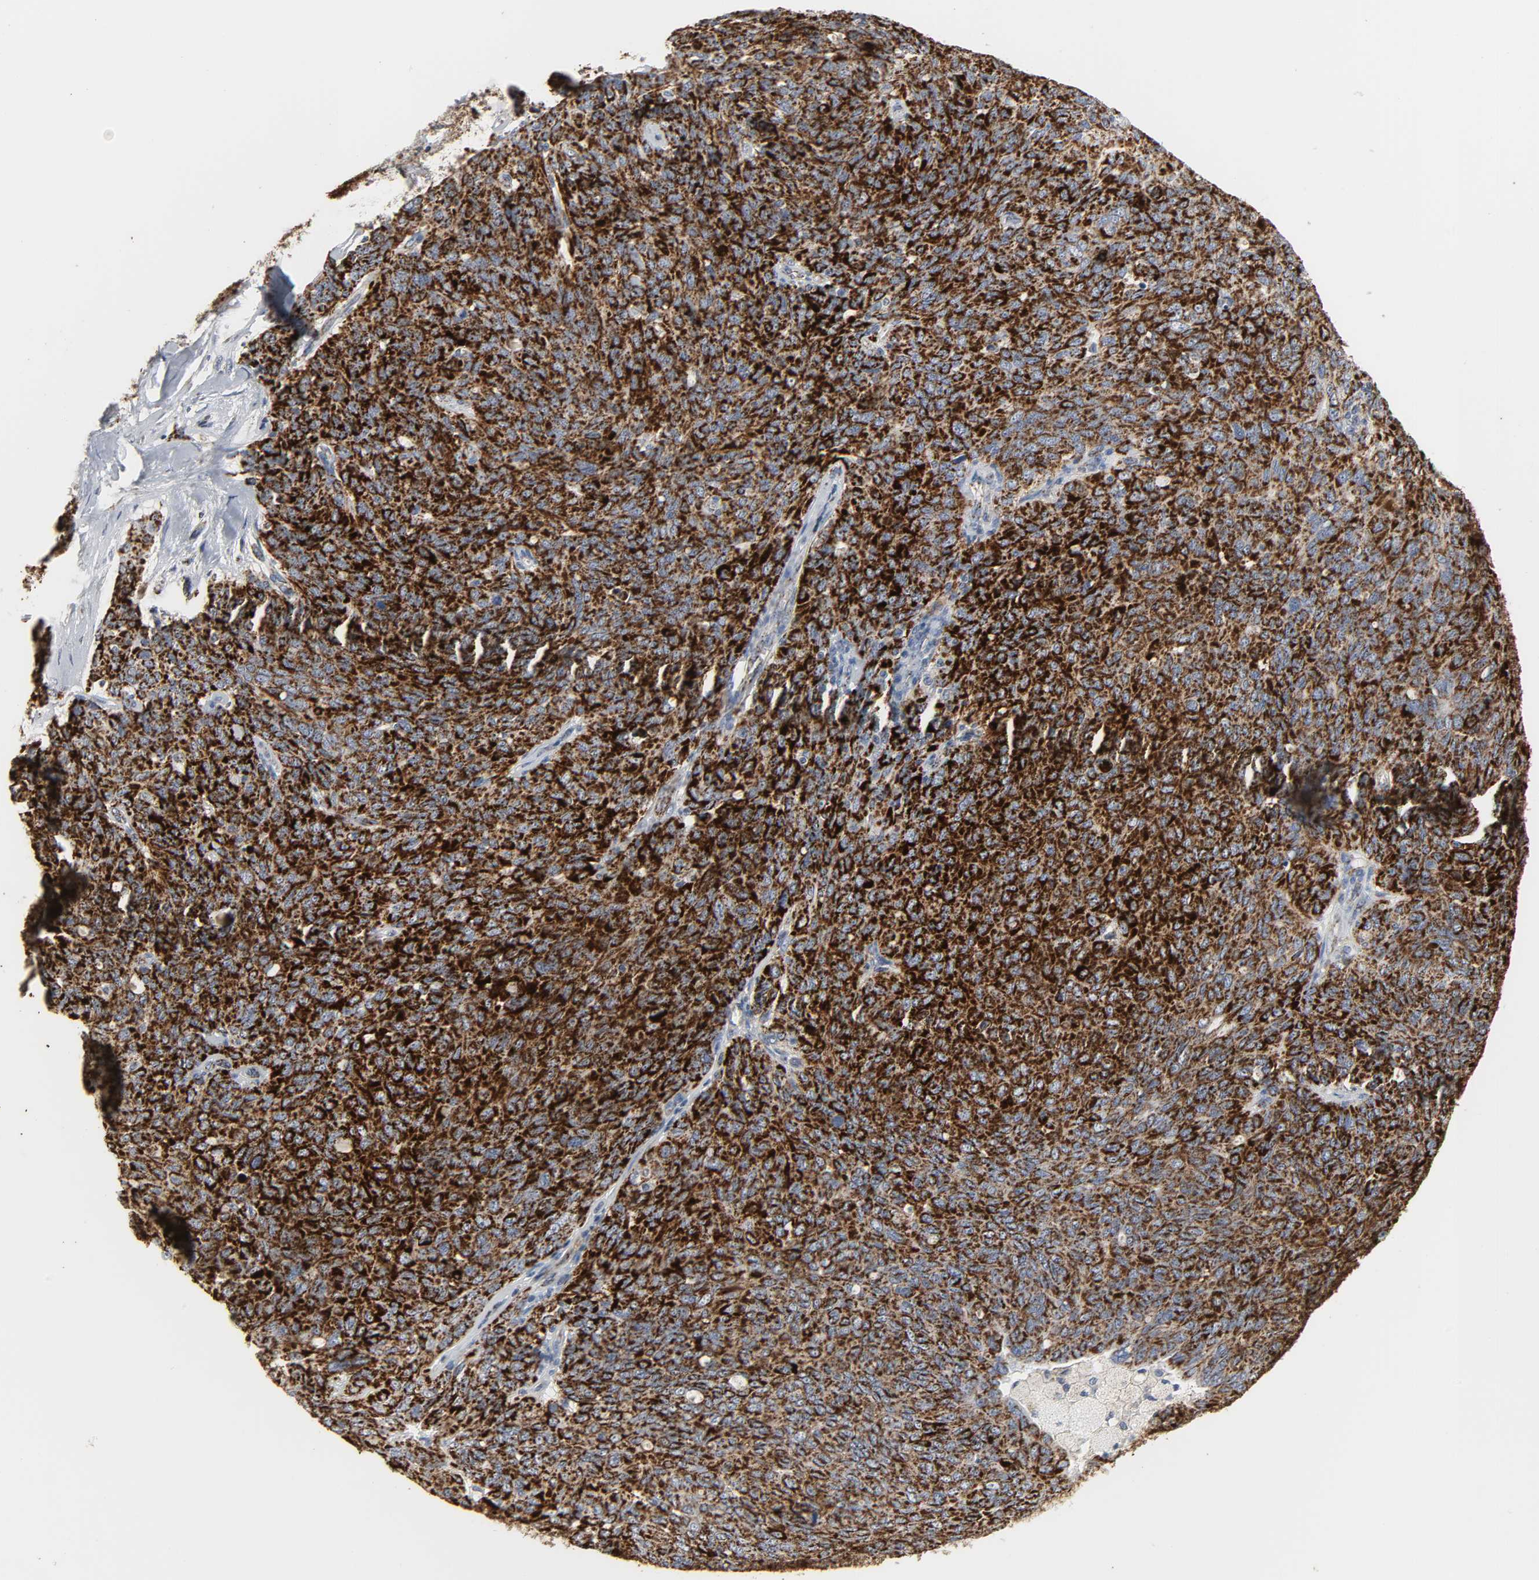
{"staining": {"intensity": "strong", "quantity": ">75%", "location": "cytoplasmic/membranous"}, "tissue": "ovarian cancer", "cell_type": "Tumor cells", "image_type": "cancer", "snomed": [{"axis": "morphology", "description": "Carcinoma, endometroid"}, {"axis": "topography", "description": "Ovary"}], "caption": "Approximately >75% of tumor cells in ovarian endometroid carcinoma display strong cytoplasmic/membranous protein expression as visualized by brown immunohistochemical staining.", "gene": "ACAT1", "patient": {"sex": "female", "age": 60}}